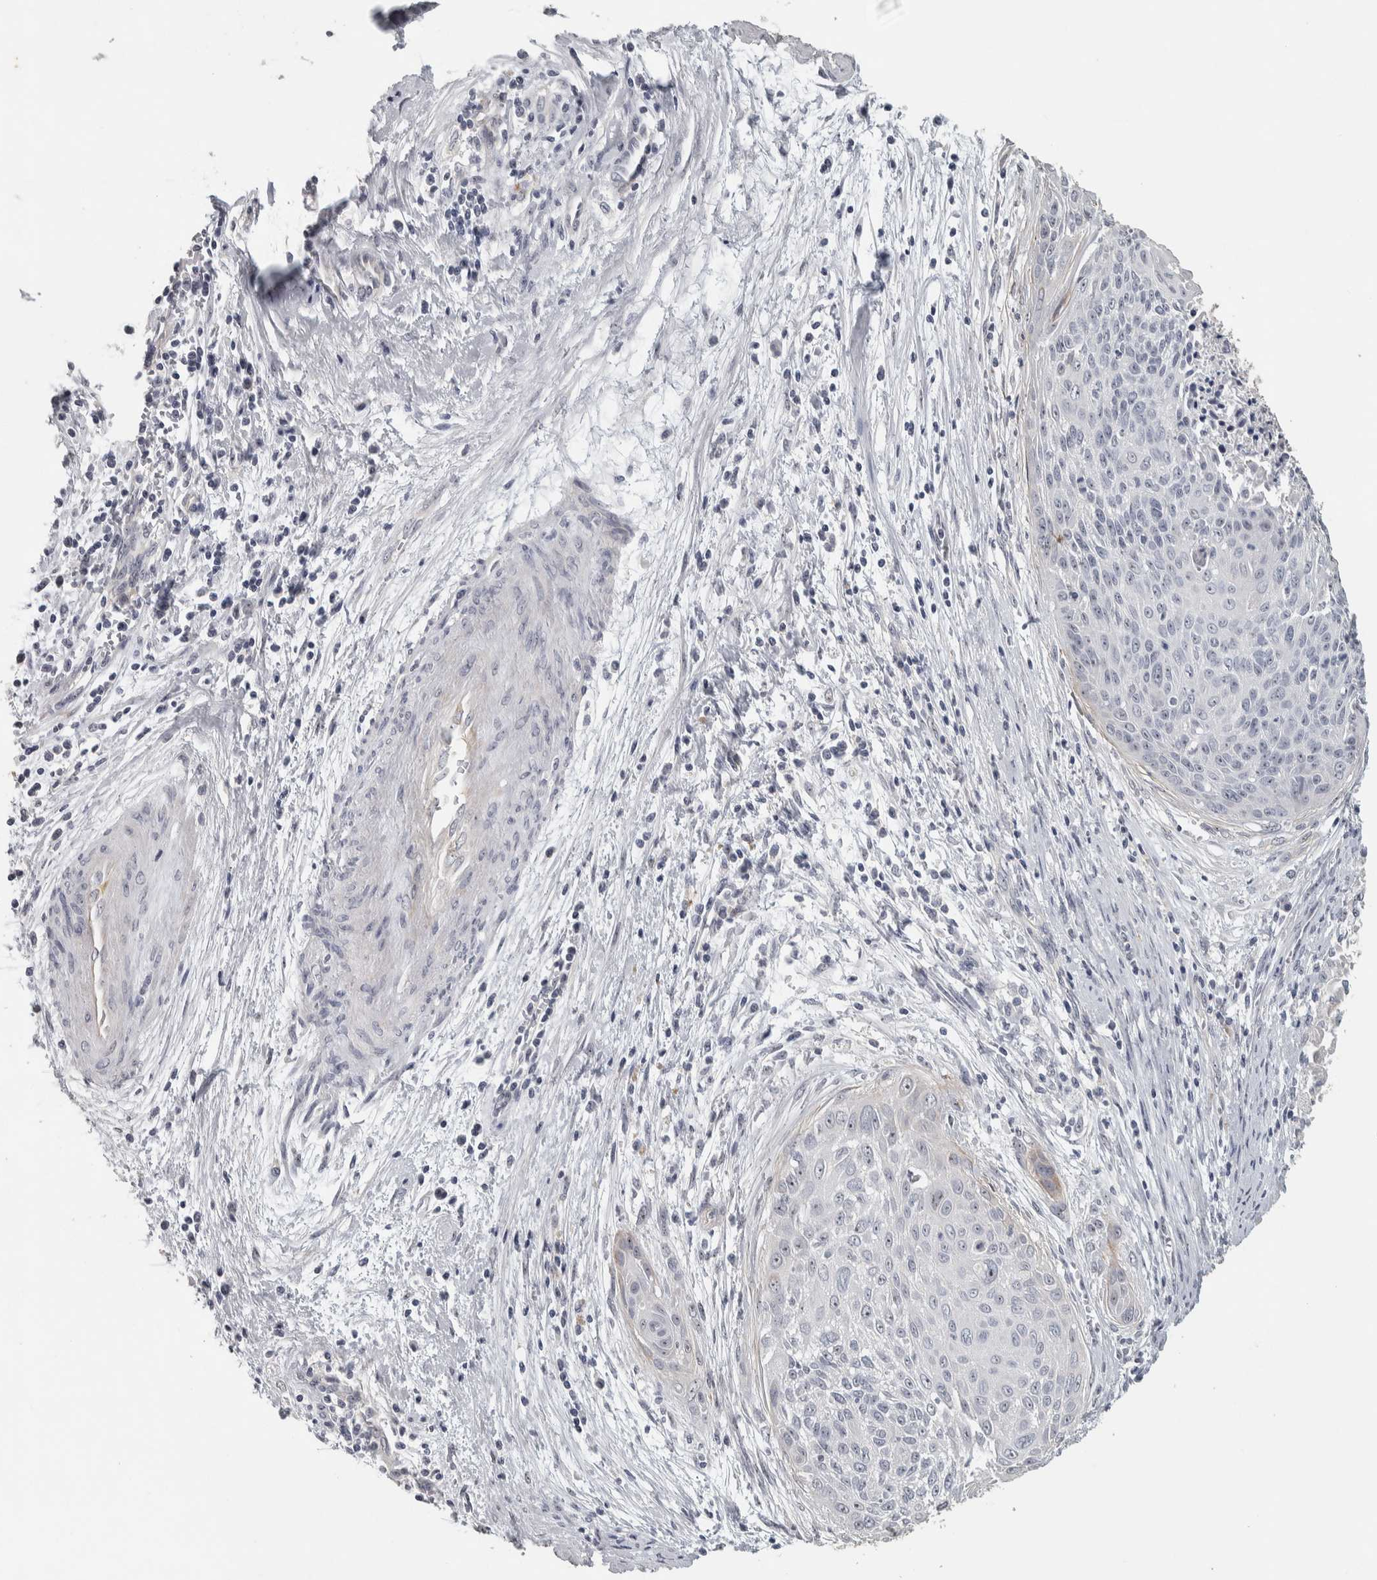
{"staining": {"intensity": "negative", "quantity": "none", "location": "none"}, "tissue": "cervical cancer", "cell_type": "Tumor cells", "image_type": "cancer", "snomed": [{"axis": "morphology", "description": "Squamous cell carcinoma, NOS"}, {"axis": "topography", "description": "Cervix"}], "caption": "Micrograph shows no significant protein staining in tumor cells of cervical cancer.", "gene": "DCAF10", "patient": {"sex": "female", "age": 55}}